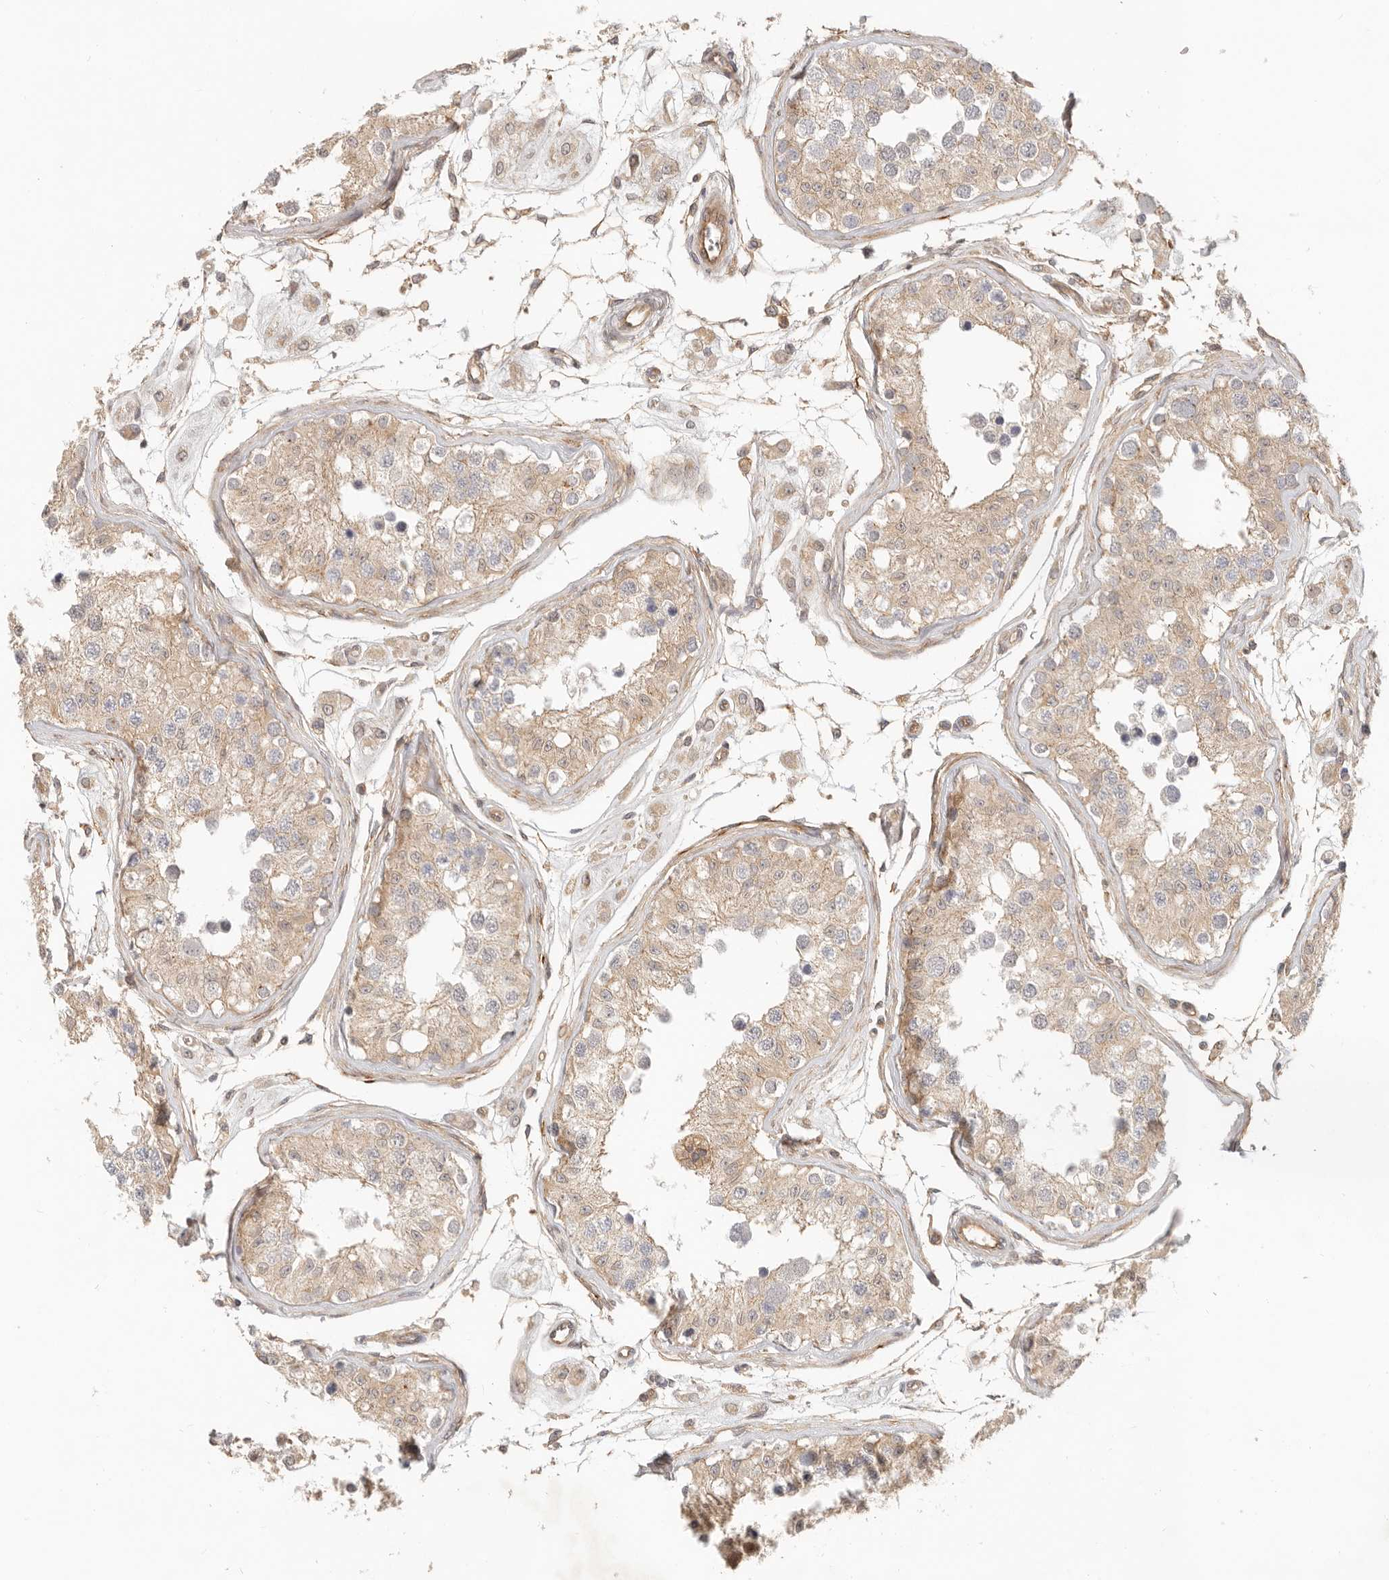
{"staining": {"intensity": "moderate", "quantity": "25%-75%", "location": "cytoplasmic/membranous"}, "tissue": "testis", "cell_type": "Cells in seminiferous ducts", "image_type": "normal", "snomed": [{"axis": "morphology", "description": "Normal tissue, NOS"}, {"axis": "morphology", "description": "Adenocarcinoma, metastatic, NOS"}, {"axis": "topography", "description": "Testis"}], "caption": "Benign testis exhibits moderate cytoplasmic/membranous positivity in about 25%-75% of cells in seminiferous ducts, visualized by immunohistochemistry.", "gene": "UFSP1", "patient": {"sex": "male", "age": 26}}